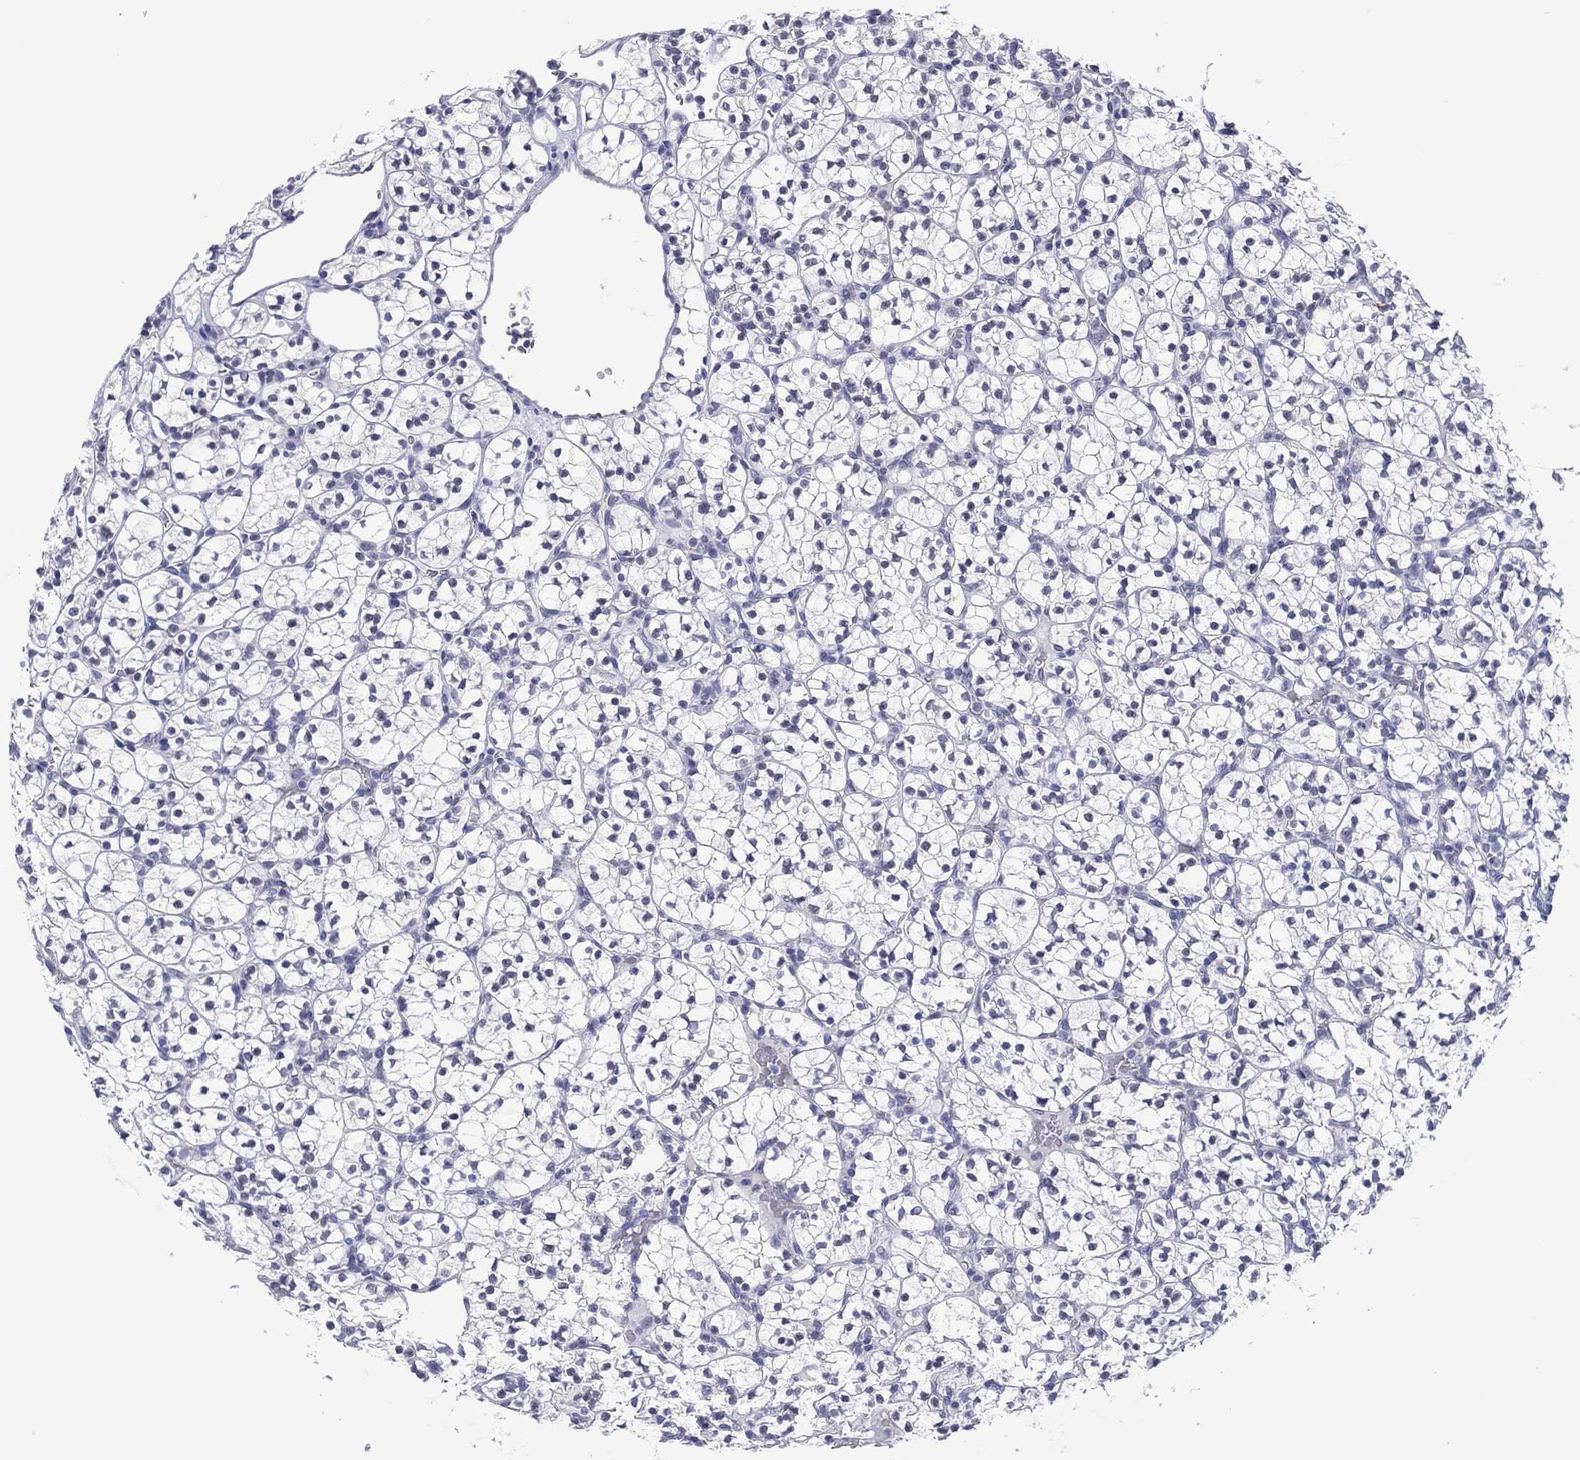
{"staining": {"intensity": "negative", "quantity": "none", "location": "none"}, "tissue": "renal cancer", "cell_type": "Tumor cells", "image_type": "cancer", "snomed": [{"axis": "morphology", "description": "Adenocarcinoma, NOS"}, {"axis": "topography", "description": "Kidney"}], "caption": "The histopathology image shows no significant staining in tumor cells of renal cancer (adenocarcinoma).", "gene": "UTF1", "patient": {"sex": "female", "age": 89}}